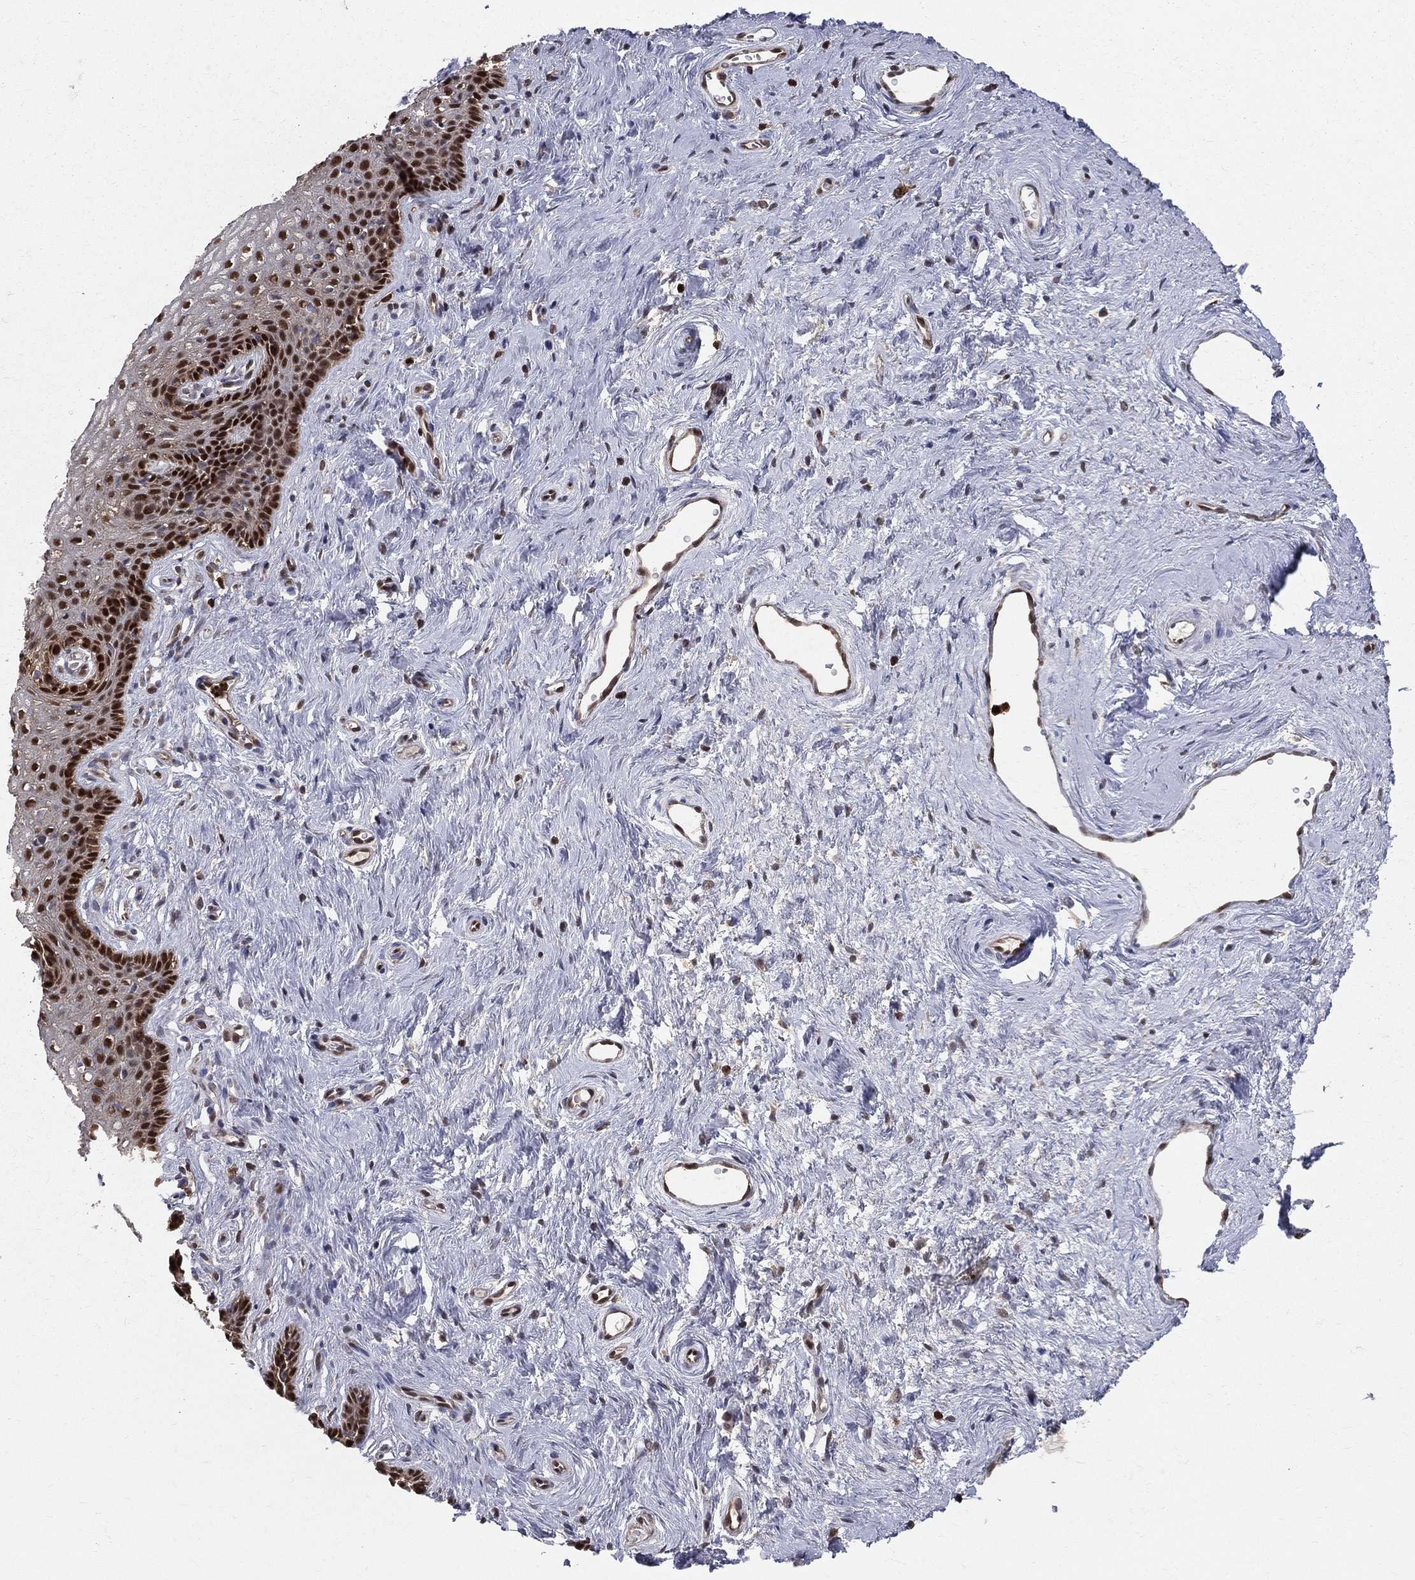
{"staining": {"intensity": "strong", "quantity": ">75%", "location": "nuclear"}, "tissue": "vagina", "cell_type": "Squamous epithelial cells", "image_type": "normal", "snomed": [{"axis": "morphology", "description": "Normal tissue, NOS"}, {"axis": "topography", "description": "Vagina"}], "caption": "A brown stain labels strong nuclear staining of a protein in squamous epithelial cells of unremarkable vagina. The staining is performed using DAB (3,3'-diaminobenzidine) brown chromogen to label protein expression. The nuclei are counter-stained blue using hematoxylin.", "gene": "ENO1", "patient": {"sex": "female", "age": 45}}